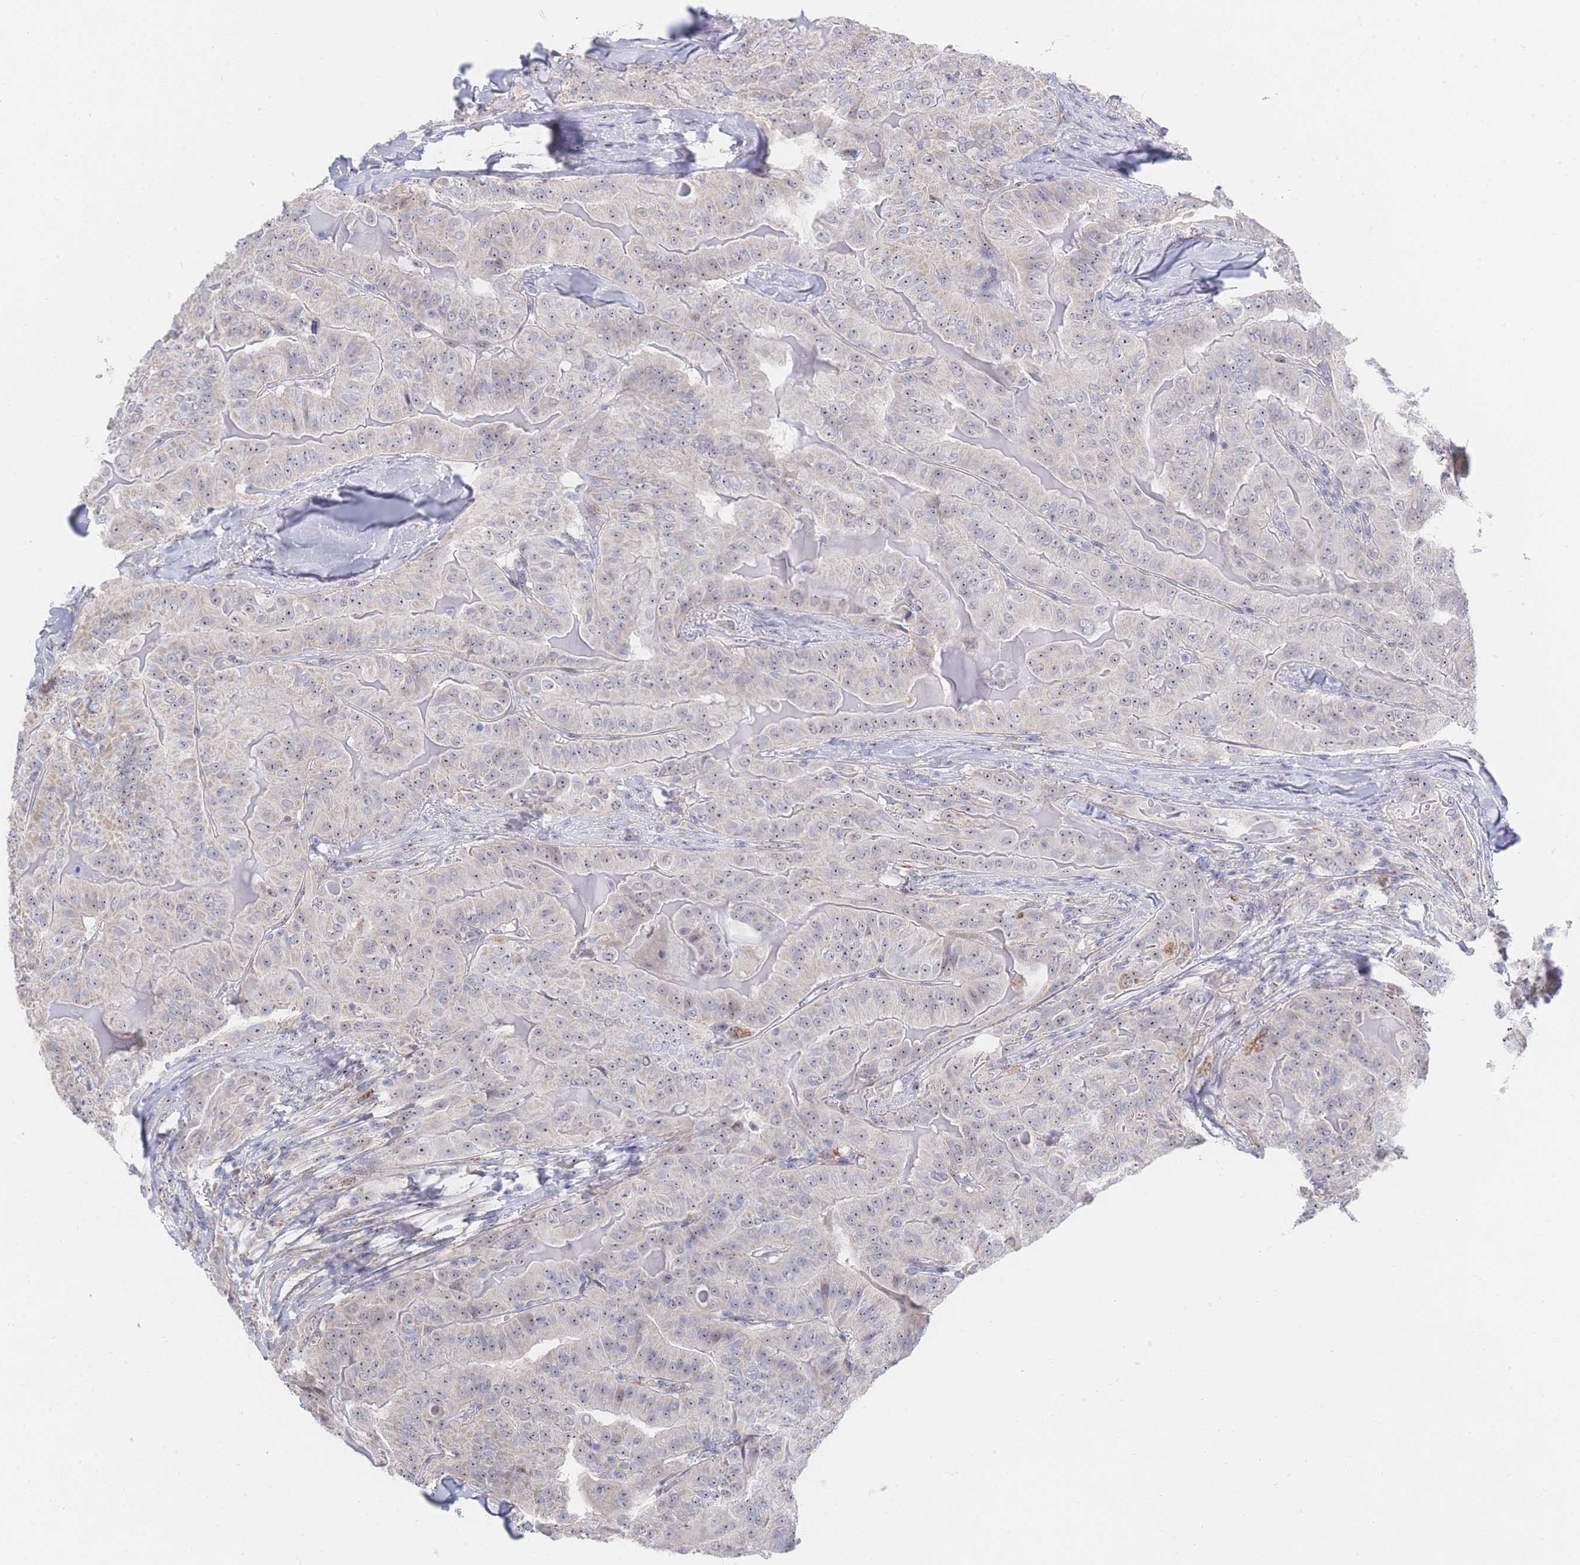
{"staining": {"intensity": "weak", "quantity": "25%-75%", "location": "nuclear"}, "tissue": "thyroid cancer", "cell_type": "Tumor cells", "image_type": "cancer", "snomed": [{"axis": "morphology", "description": "Papillary adenocarcinoma, NOS"}, {"axis": "topography", "description": "Thyroid gland"}], "caption": "Thyroid cancer tissue shows weak nuclear staining in about 25%-75% of tumor cells", "gene": "ZNF142", "patient": {"sex": "female", "age": 68}}